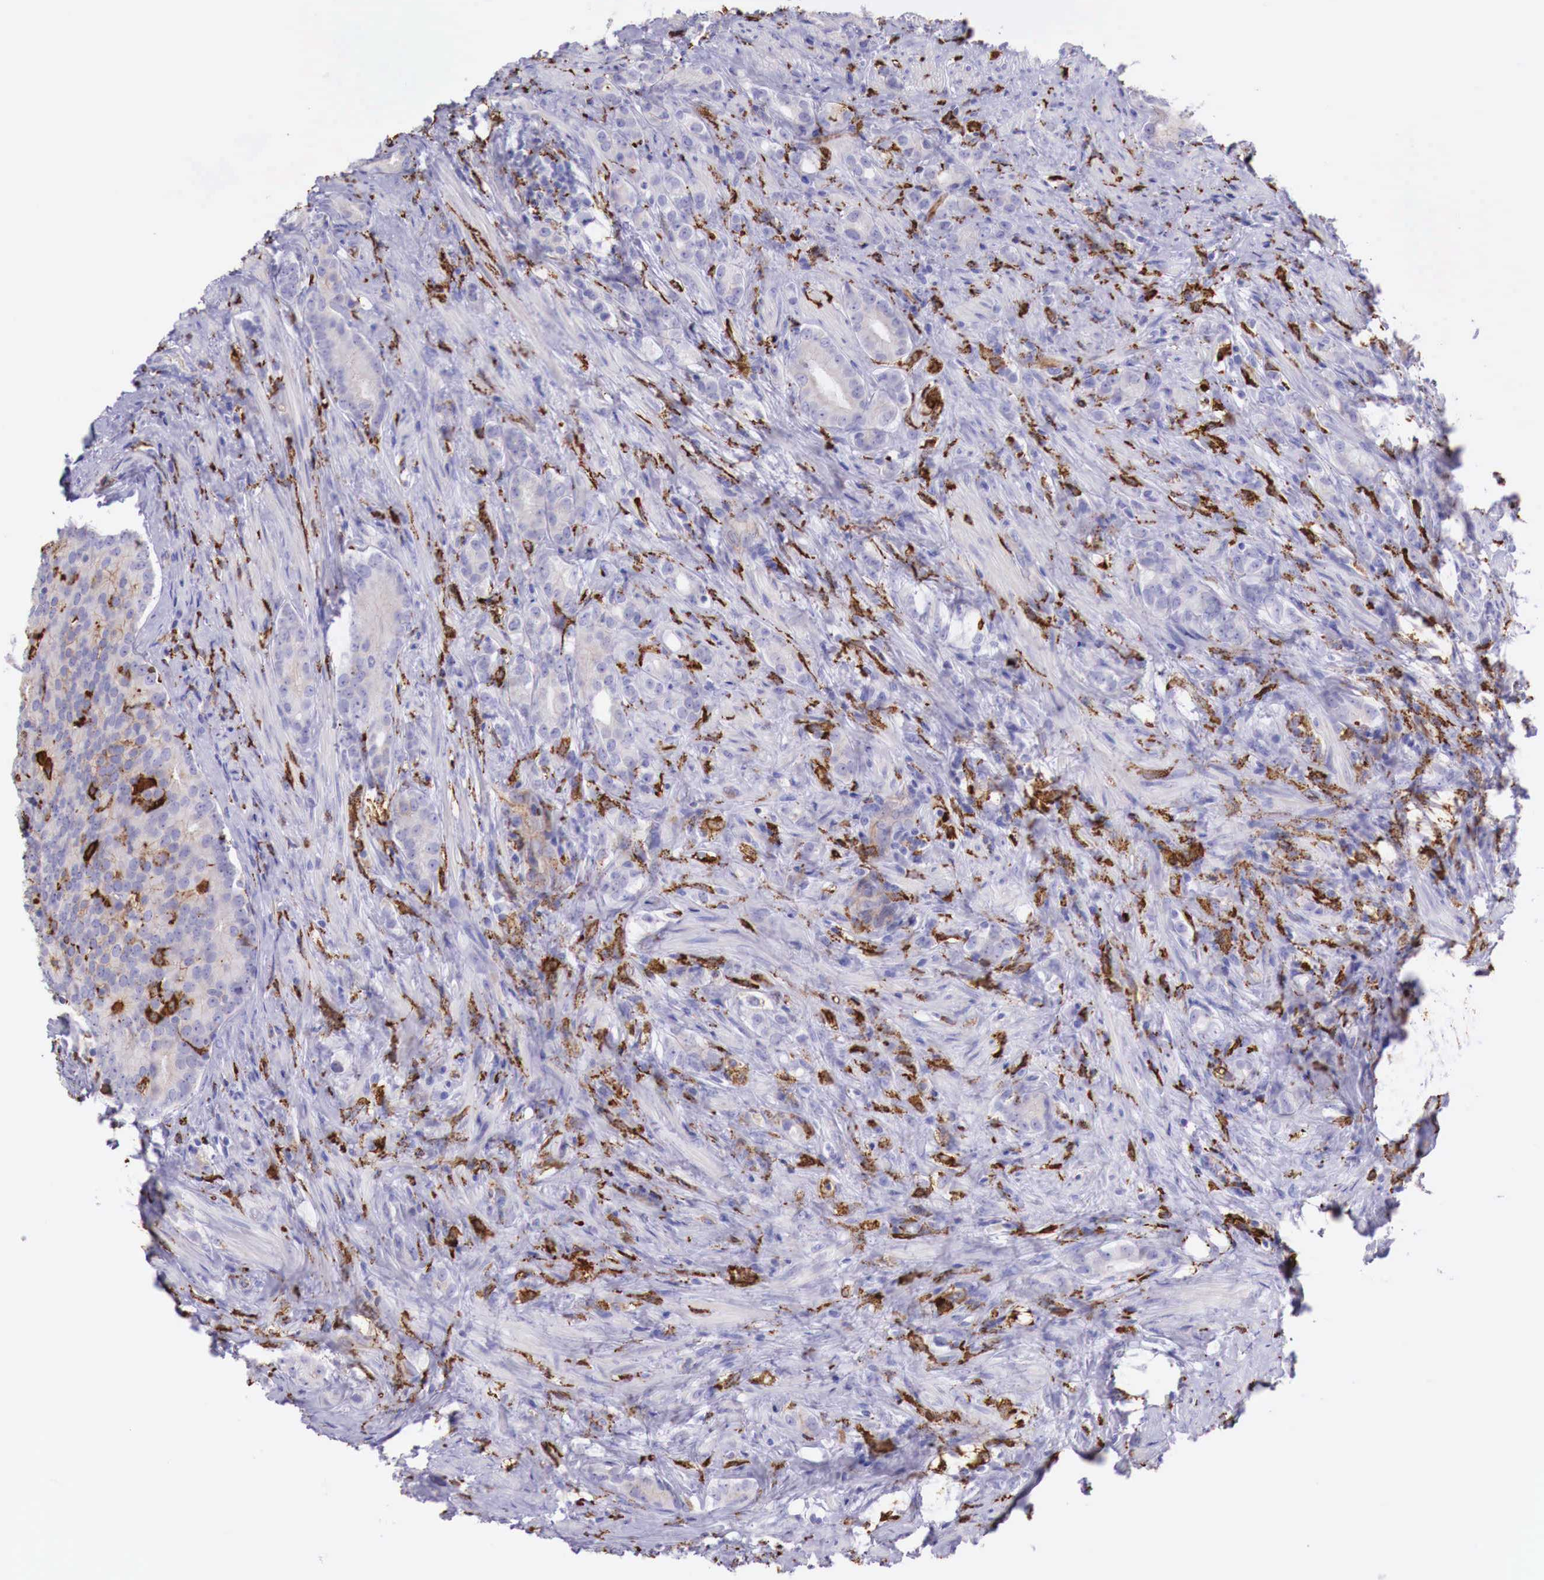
{"staining": {"intensity": "weak", "quantity": "25%-75%", "location": "cytoplasmic/membranous"}, "tissue": "prostate cancer", "cell_type": "Tumor cells", "image_type": "cancer", "snomed": [{"axis": "morphology", "description": "Adenocarcinoma, Medium grade"}, {"axis": "topography", "description": "Prostate"}], "caption": "IHC photomicrograph of neoplastic tissue: prostate cancer (medium-grade adenocarcinoma) stained using immunohistochemistry (IHC) shows low levels of weak protein expression localized specifically in the cytoplasmic/membranous of tumor cells, appearing as a cytoplasmic/membranous brown color.", "gene": "MSR1", "patient": {"sex": "male", "age": 59}}